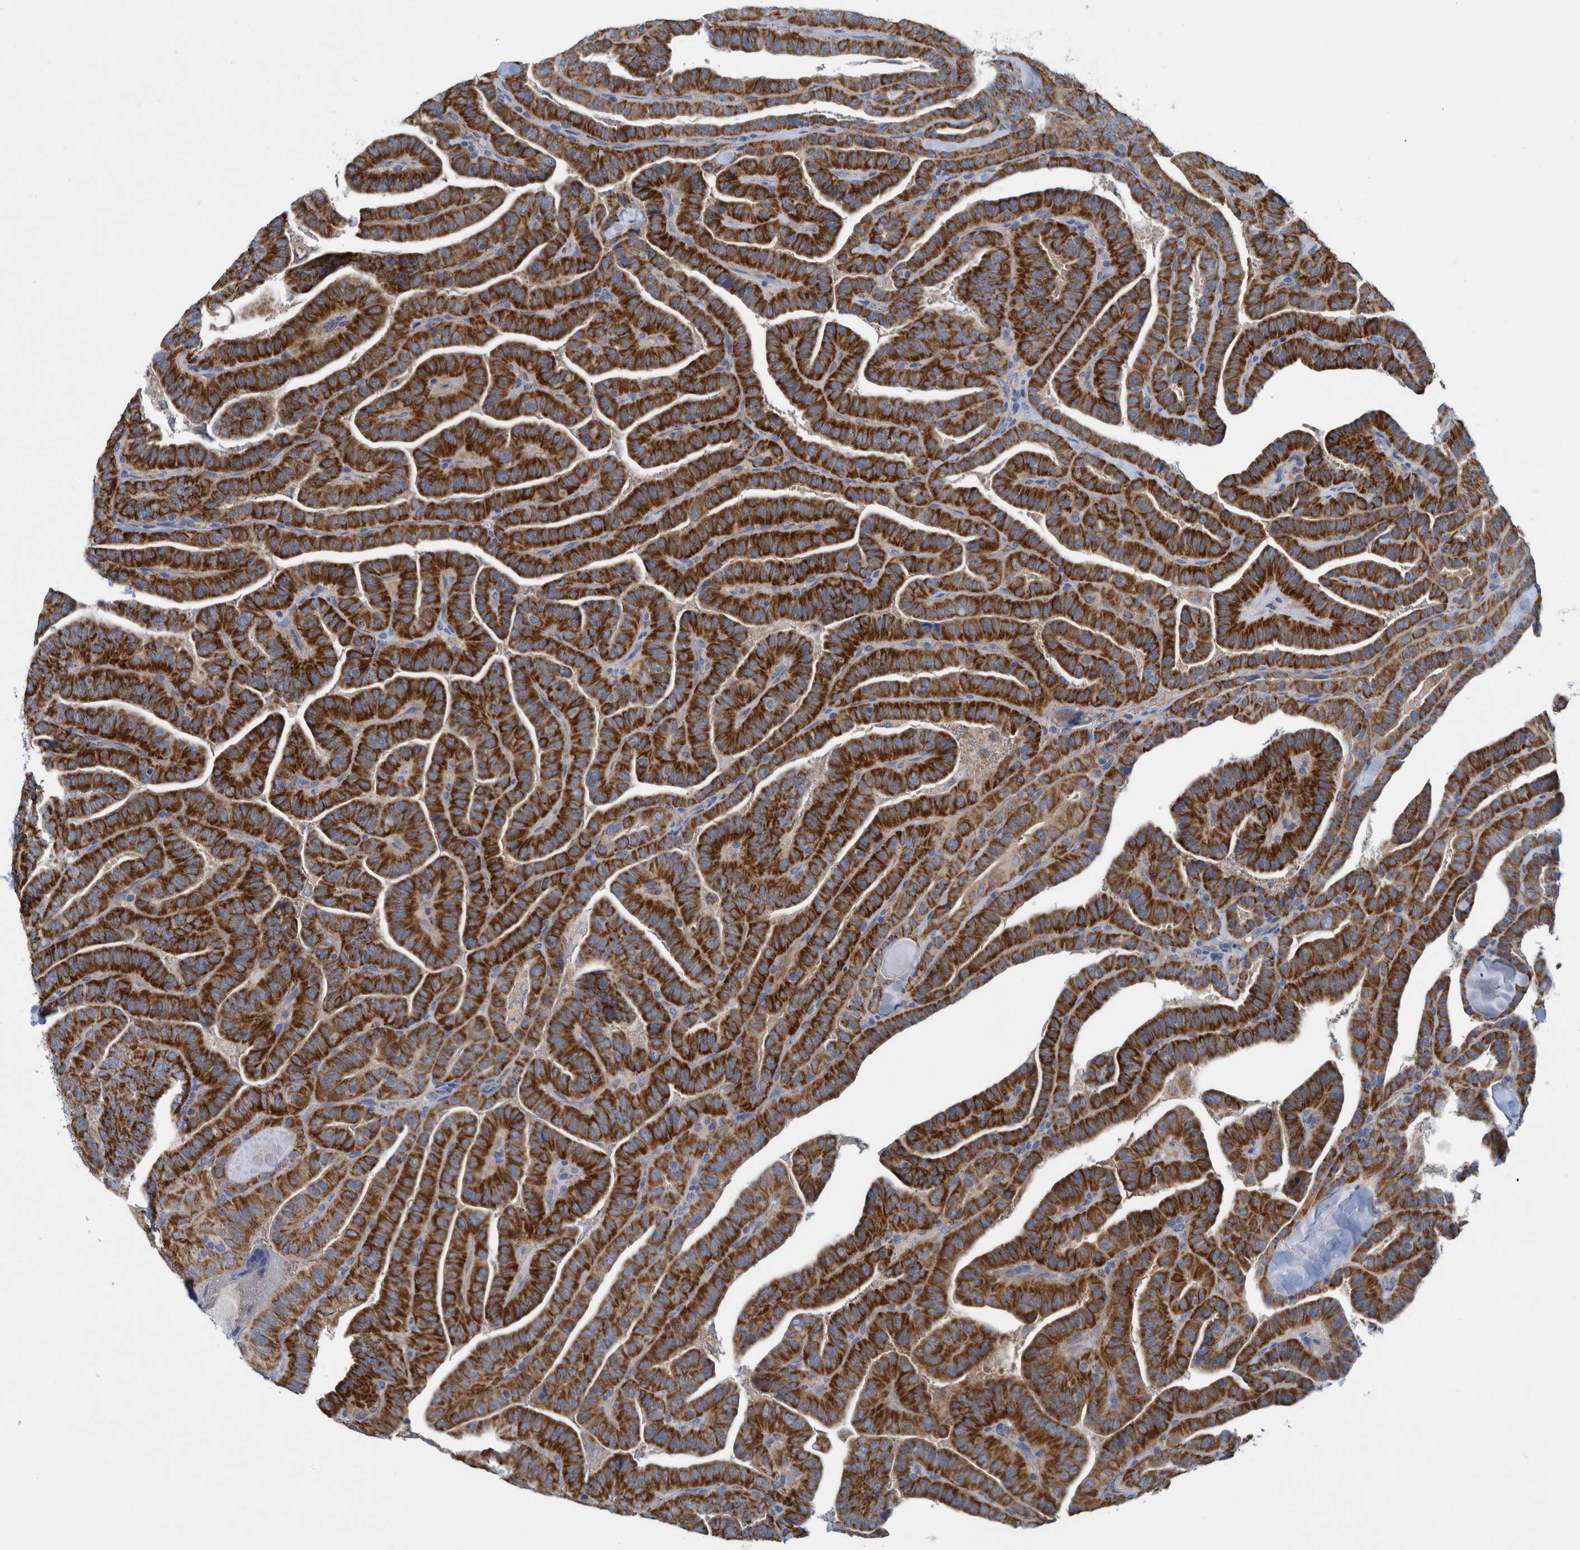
{"staining": {"intensity": "strong", "quantity": ">75%", "location": "cytoplasmic/membranous"}, "tissue": "thyroid cancer", "cell_type": "Tumor cells", "image_type": "cancer", "snomed": [{"axis": "morphology", "description": "Papillary adenocarcinoma, NOS"}, {"axis": "topography", "description": "Thyroid gland"}], "caption": "Immunohistochemistry (DAB (3,3'-diaminobenzidine)) staining of thyroid cancer (papillary adenocarcinoma) demonstrates strong cytoplasmic/membranous protein positivity in approximately >75% of tumor cells.", "gene": "MRPS7", "patient": {"sex": "male", "age": 77}}